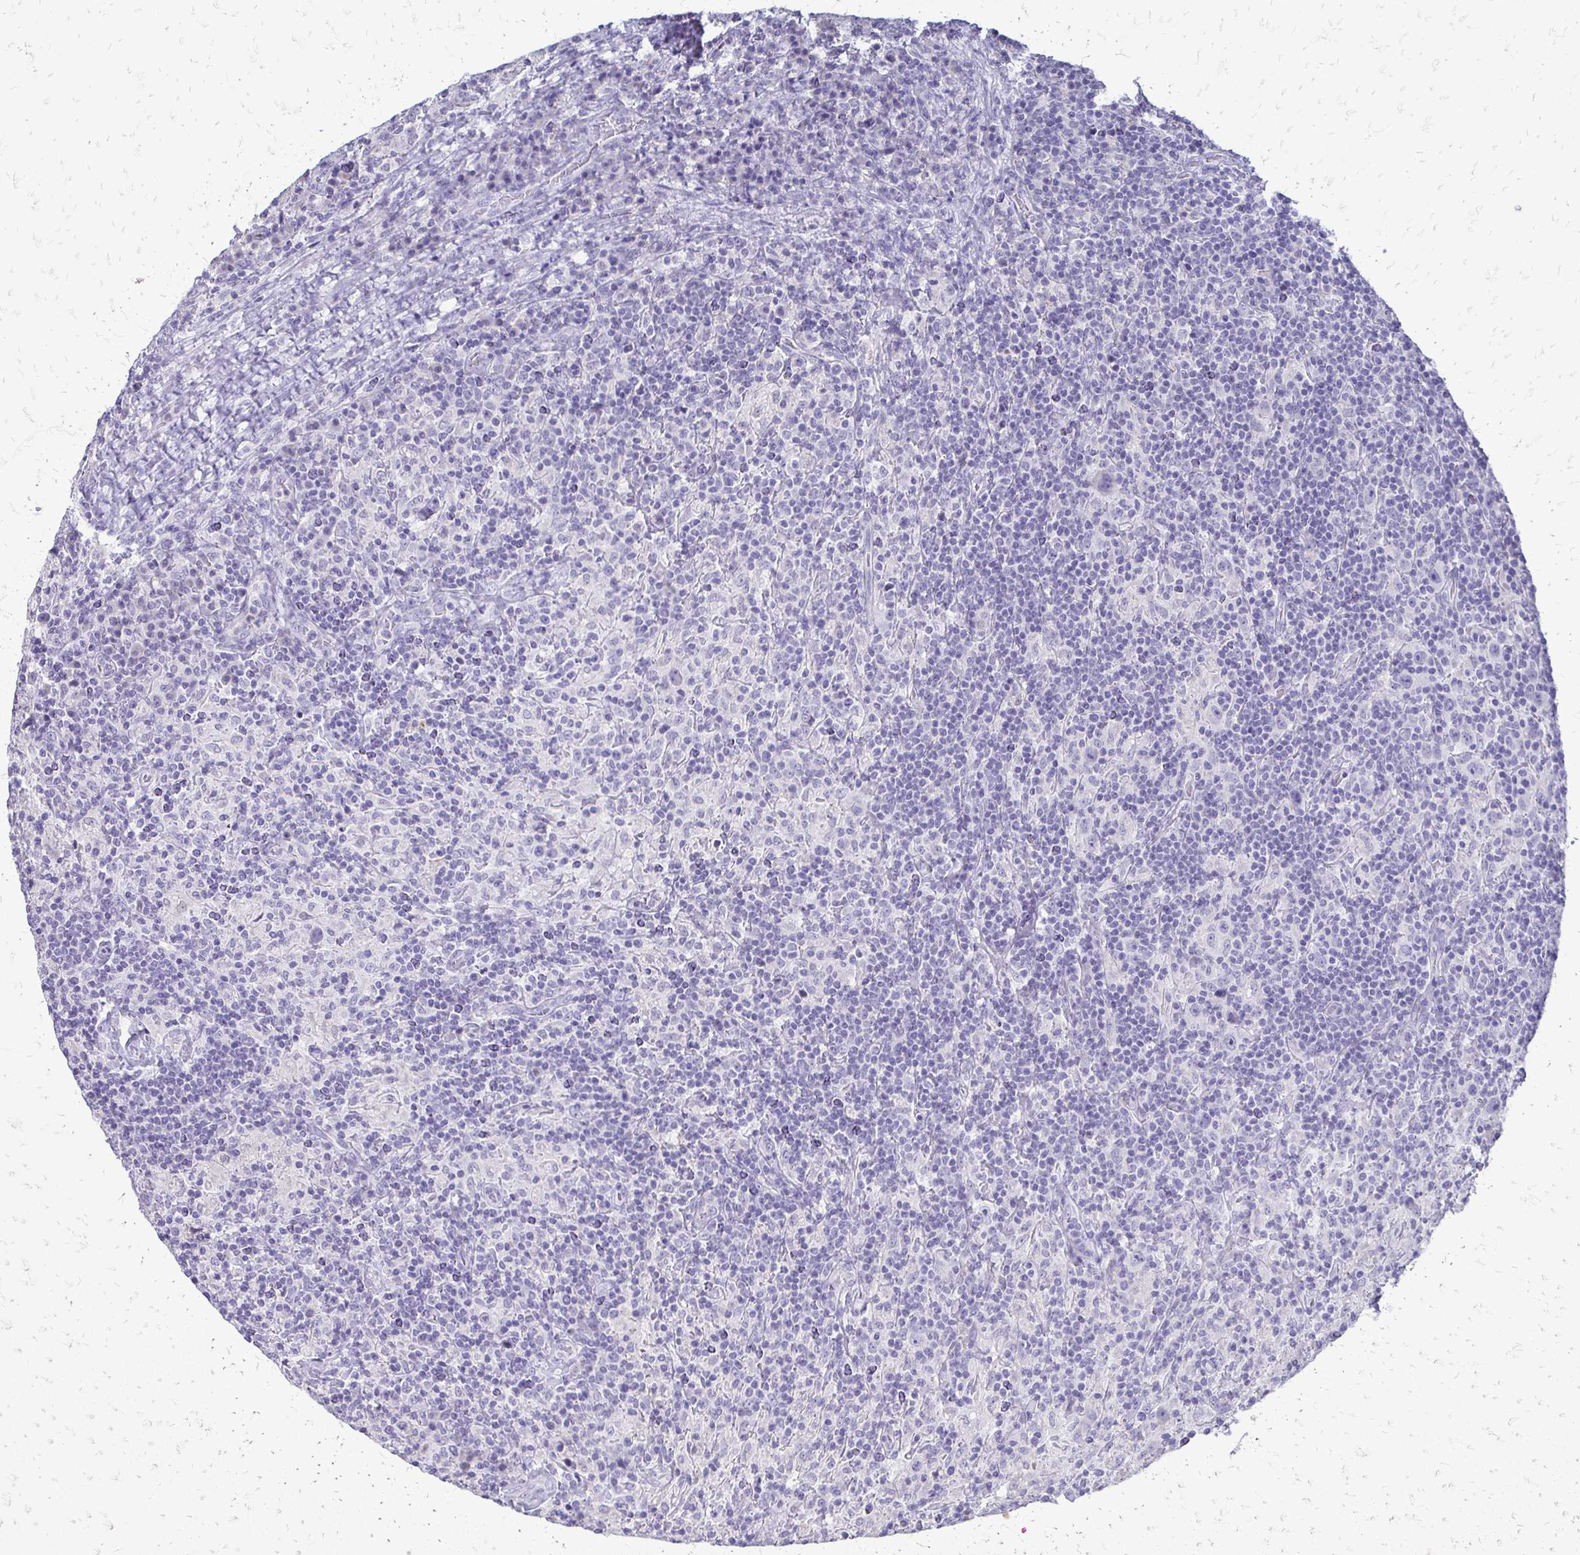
{"staining": {"intensity": "negative", "quantity": "none", "location": "none"}, "tissue": "lymphoma", "cell_type": "Tumor cells", "image_type": "cancer", "snomed": [{"axis": "morphology", "description": "Hodgkin's disease, NOS"}, {"axis": "topography", "description": "Lymph node"}], "caption": "There is no significant staining in tumor cells of lymphoma. (Immunohistochemistry (ihc), brightfield microscopy, high magnification).", "gene": "ALPG", "patient": {"sex": "male", "age": 70}}